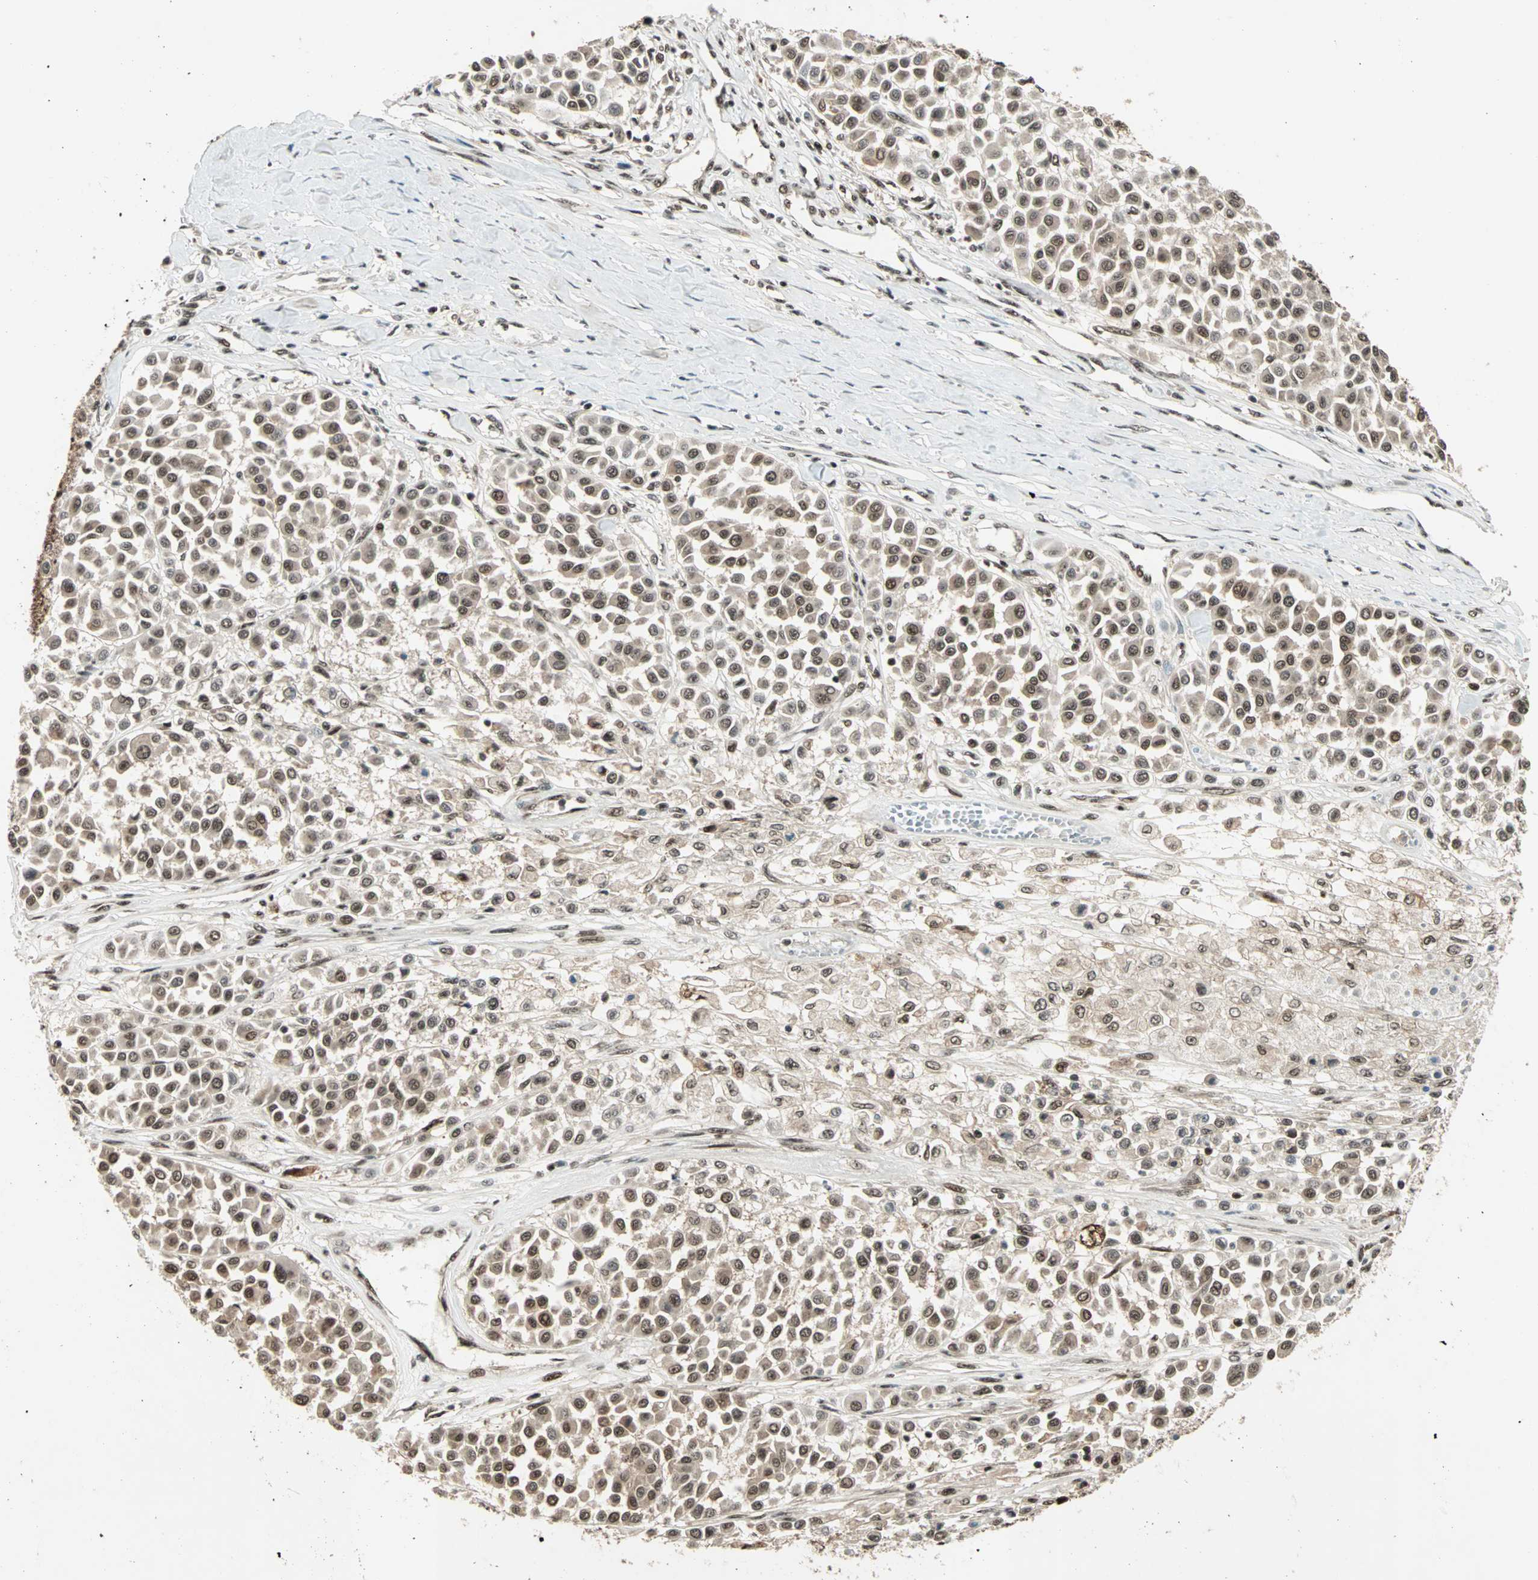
{"staining": {"intensity": "moderate", "quantity": ">75%", "location": "cytoplasmic/membranous,nuclear"}, "tissue": "melanoma", "cell_type": "Tumor cells", "image_type": "cancer", "snomed": [{"axis": "morphology", "description": "Malignant melanoma, Metastatic site"}, {"axis": "topography", "description": "Soft tissue"}], "caption": "Immunohistochemistry of human melanoma exhibits medium levels of moderate cytoplasmic/membranous and nuclear positivity in approximately >75% of tumor cells.", "gene": "ZNF44", "patient": {"sex": "male", "age": 41}}